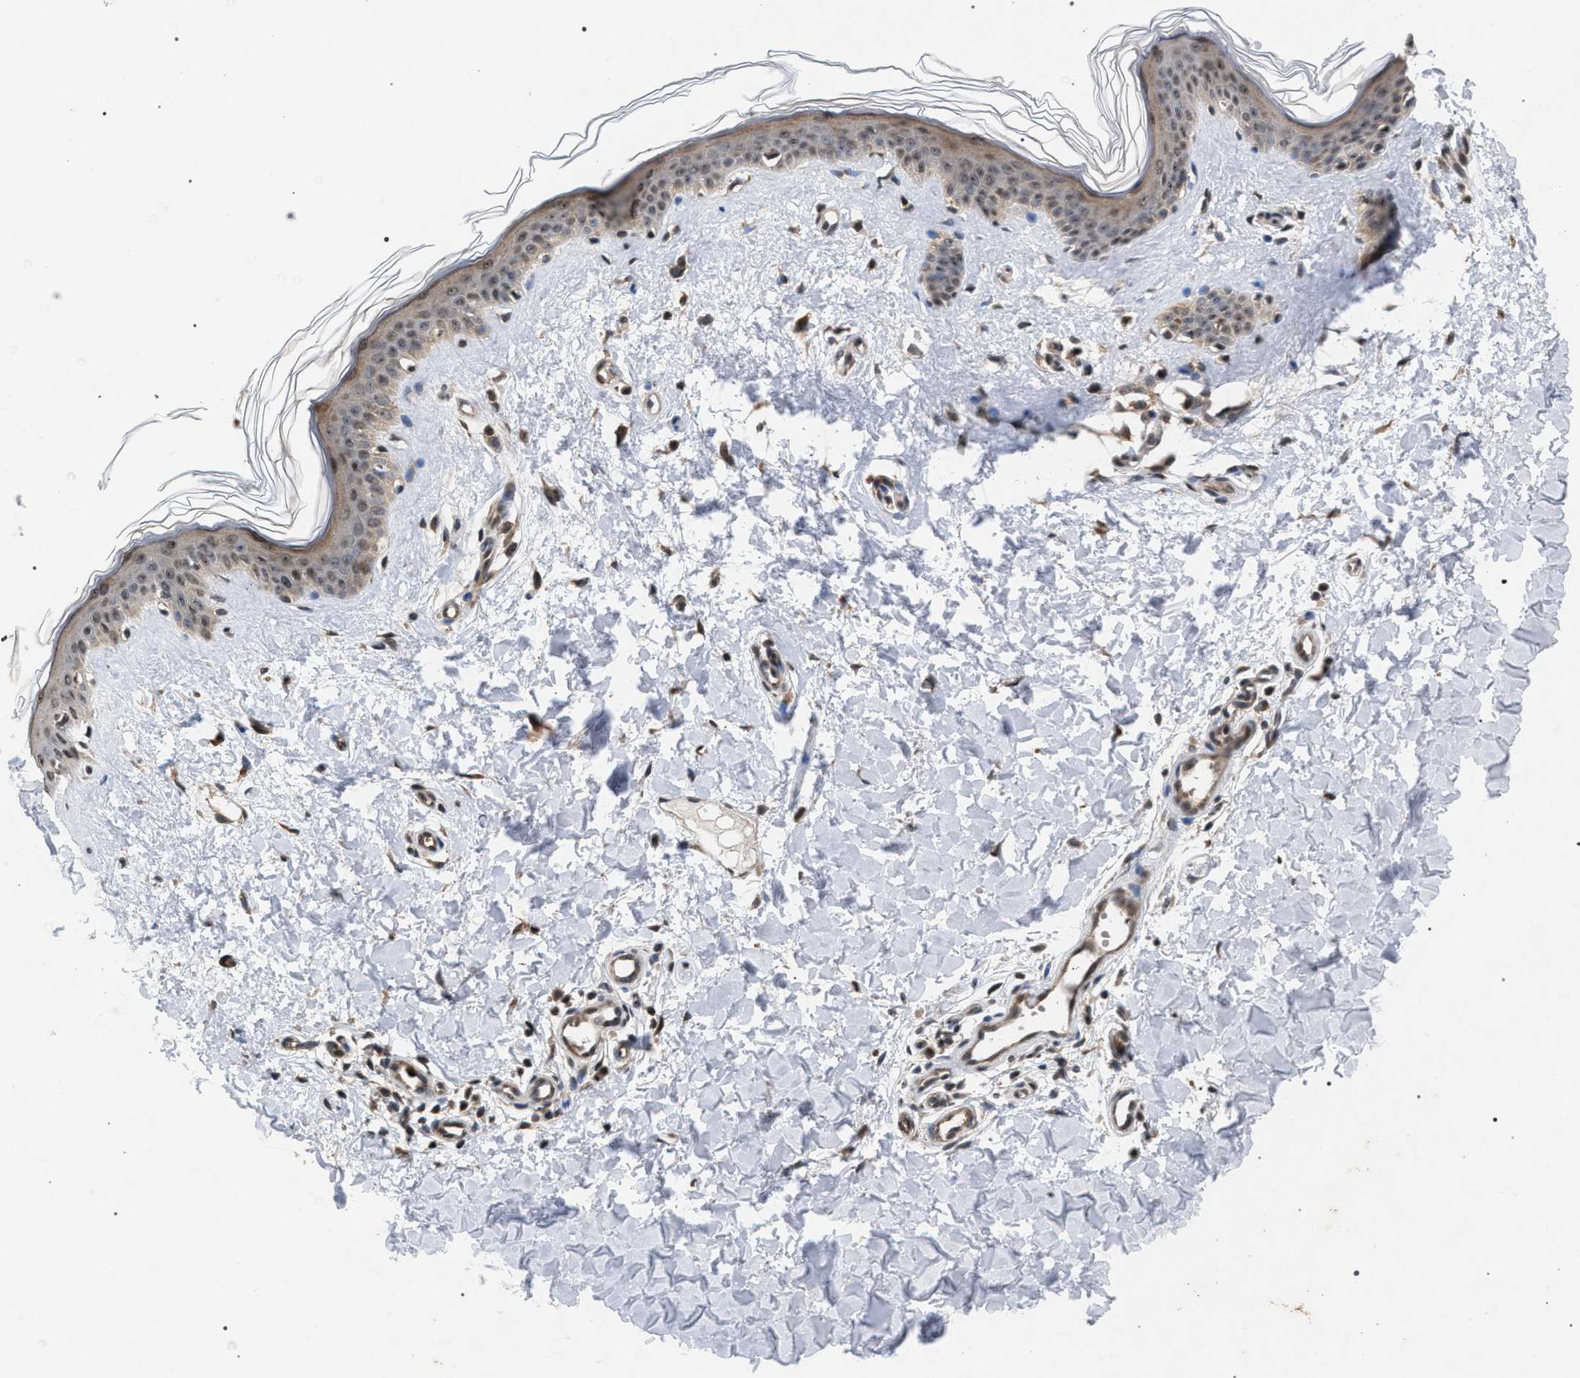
{"staining": {"intensity": "moderate", "quantity": ">75%", "location": "cytoplasmic/membranous"}, "tissue": "skin", "cell_type": "Fibroblasts", "image_type": "normal", "snomed": [{"axis": "morphology", "description": "Normal tissue, NOS"}, {"axis": "topography", "description": "Skin"}], "caption": "Protein expression by IHC shows moderate cytoplasmic/membranous staining in about >75% of fibroblasts in normal skin.", "gene": "IRAK4", "patient": {"sex": "female", "age": 41}}